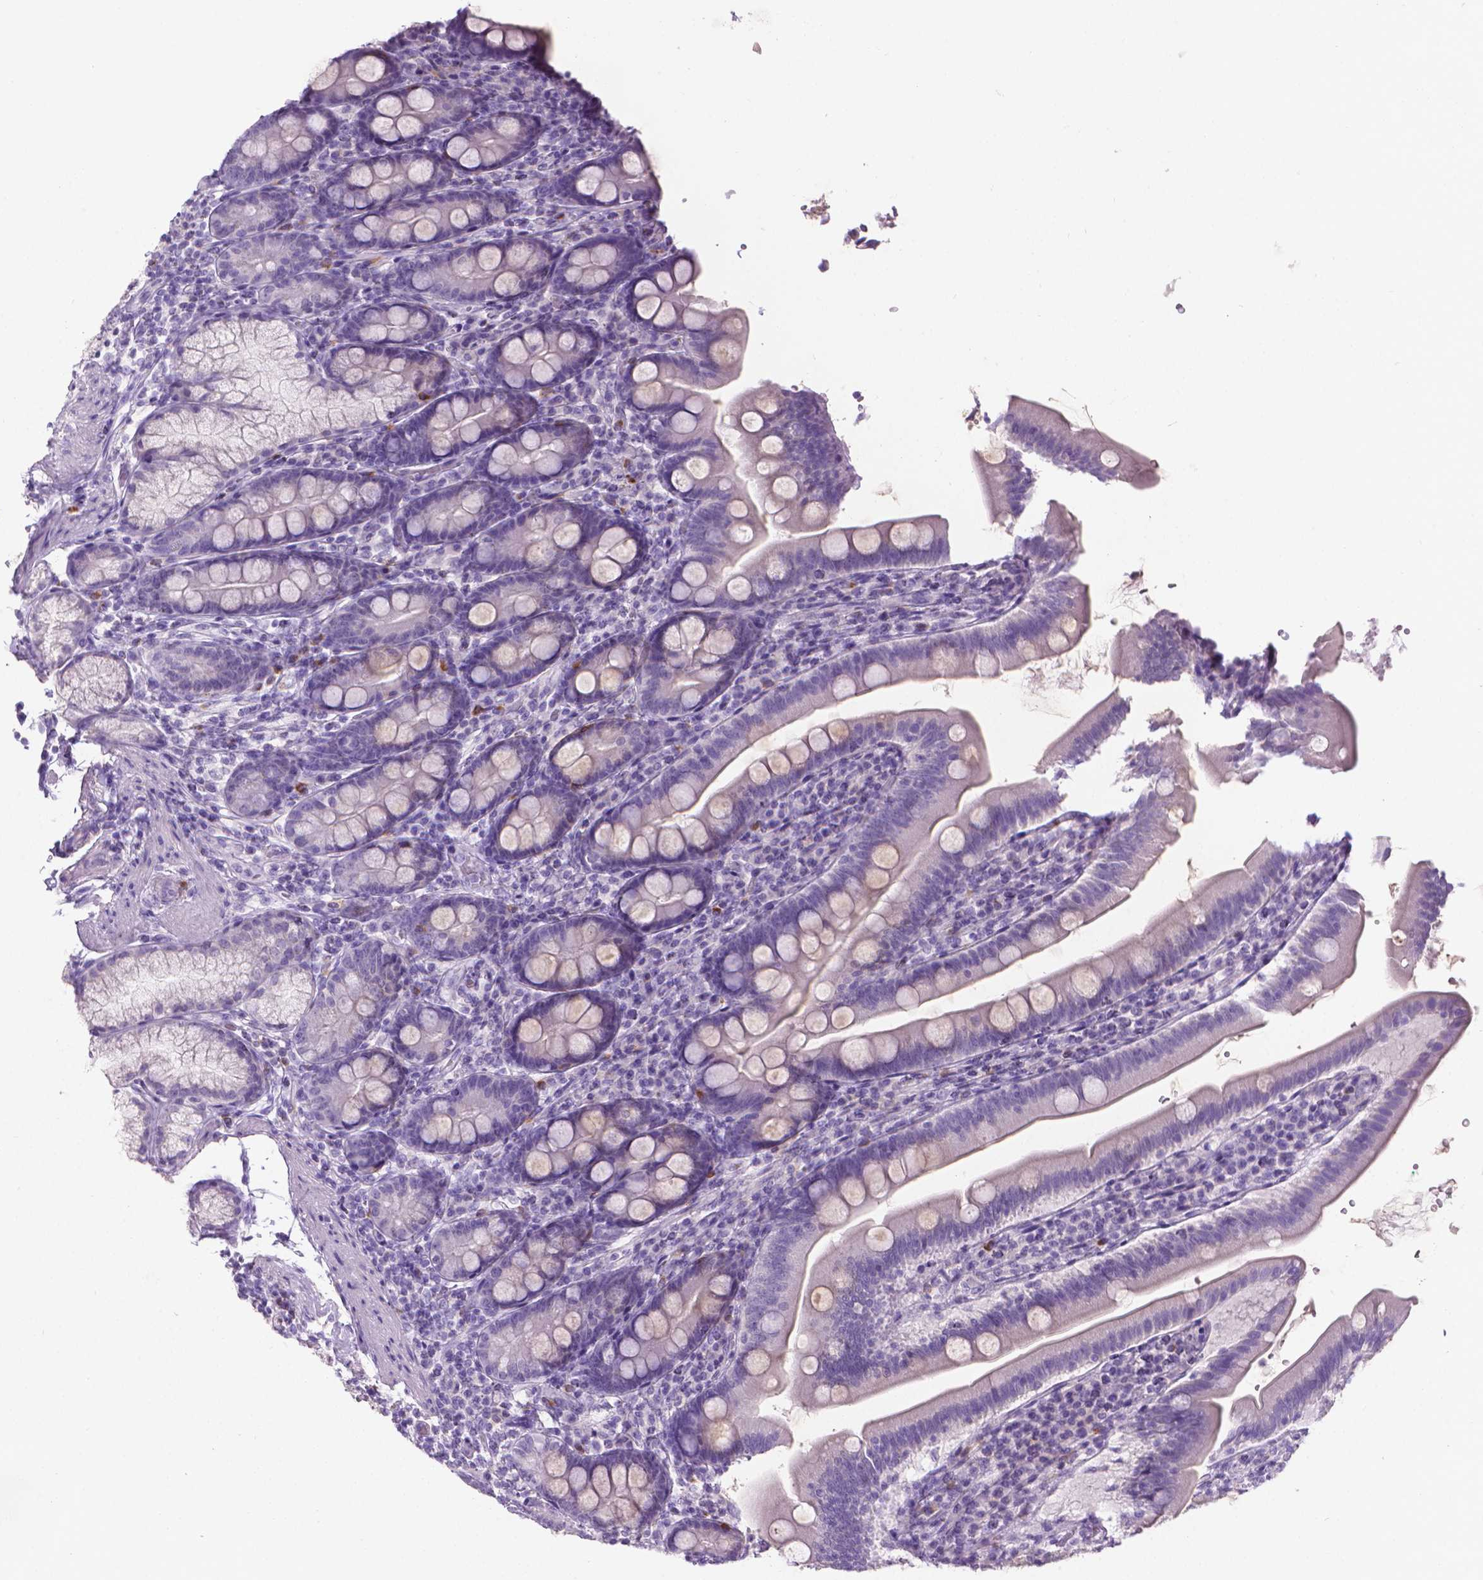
{"staining": {"intensity": "negative", "quantity": "none", "location": "none"}, "tissue": "duodenum", "cell_type": "Glandular cells", "image_type": "normal", "snomed": [{"axis": "morphology", "description": "Normal tissue, NOS"}, {"axis": "topography", "description": "Duodenum"}], "caption": "This is an IHC micrograph of unremarkable human duodenum. There is no expression in glandular cells.", "gene": "SPAG6", "patient": {"sex": "female", "age": 67}}